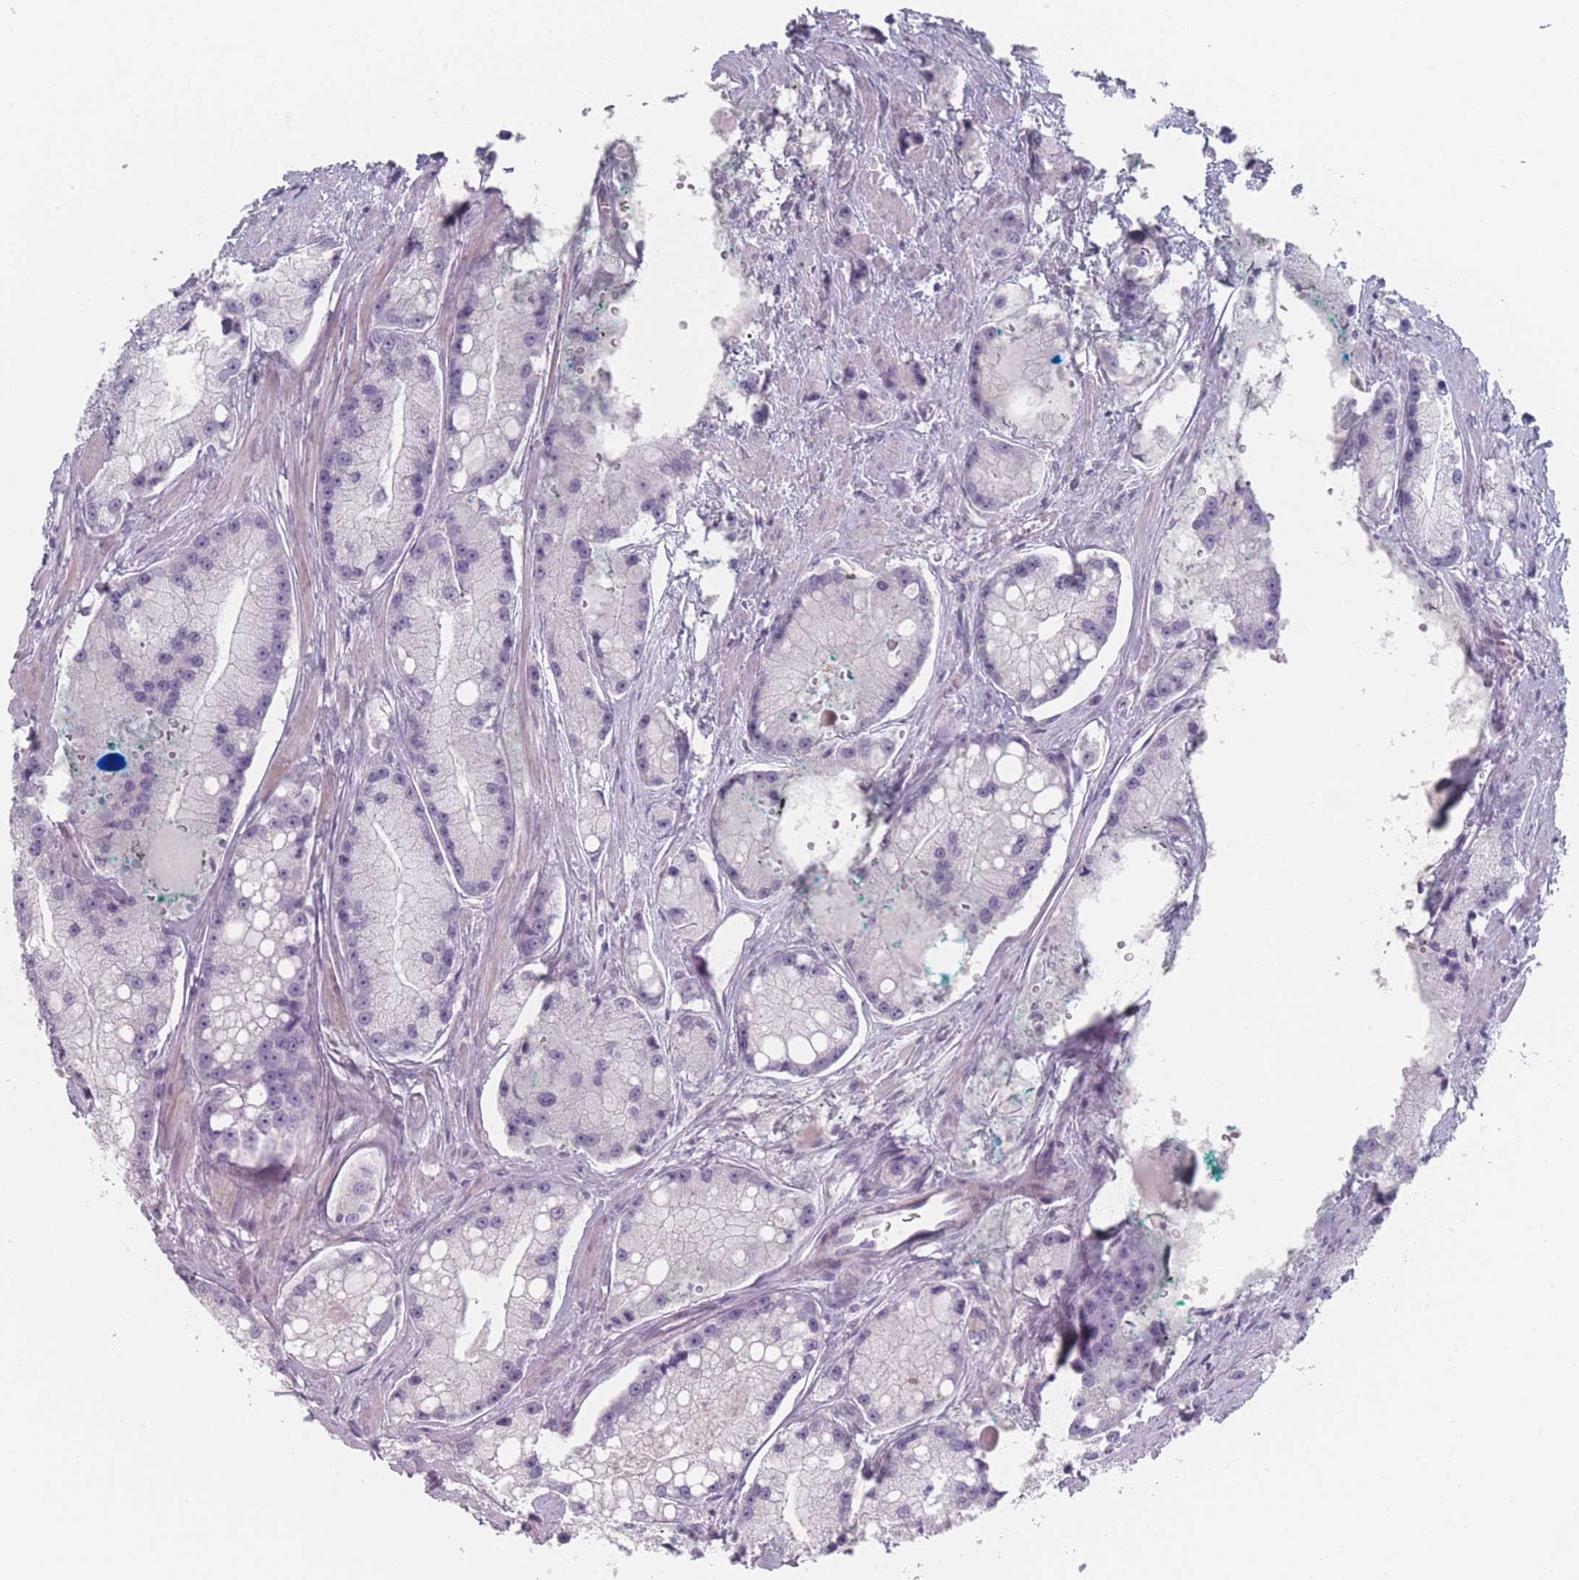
{"staining": {"intensity": "negative", "quantity": "none", "location": "none"}, "tissue": "prostate cancer", "cell_type": "Tumor cells", "image_type": "cancer", "snomed": [{"axis": "morphology", "description": "Adenocarcinoma, High grade"}, {"axis": "topography", "description": "Prostate"}], "caption": "This micrograph is of prostate cancer stained with immunohistochemistry (IHC) to label a protein in brown with the nuclei are counter-stained blue. There is no positivity in tumor cells.", "gene": "RNF4", "patient": {"sex": "male", "age": 74}}